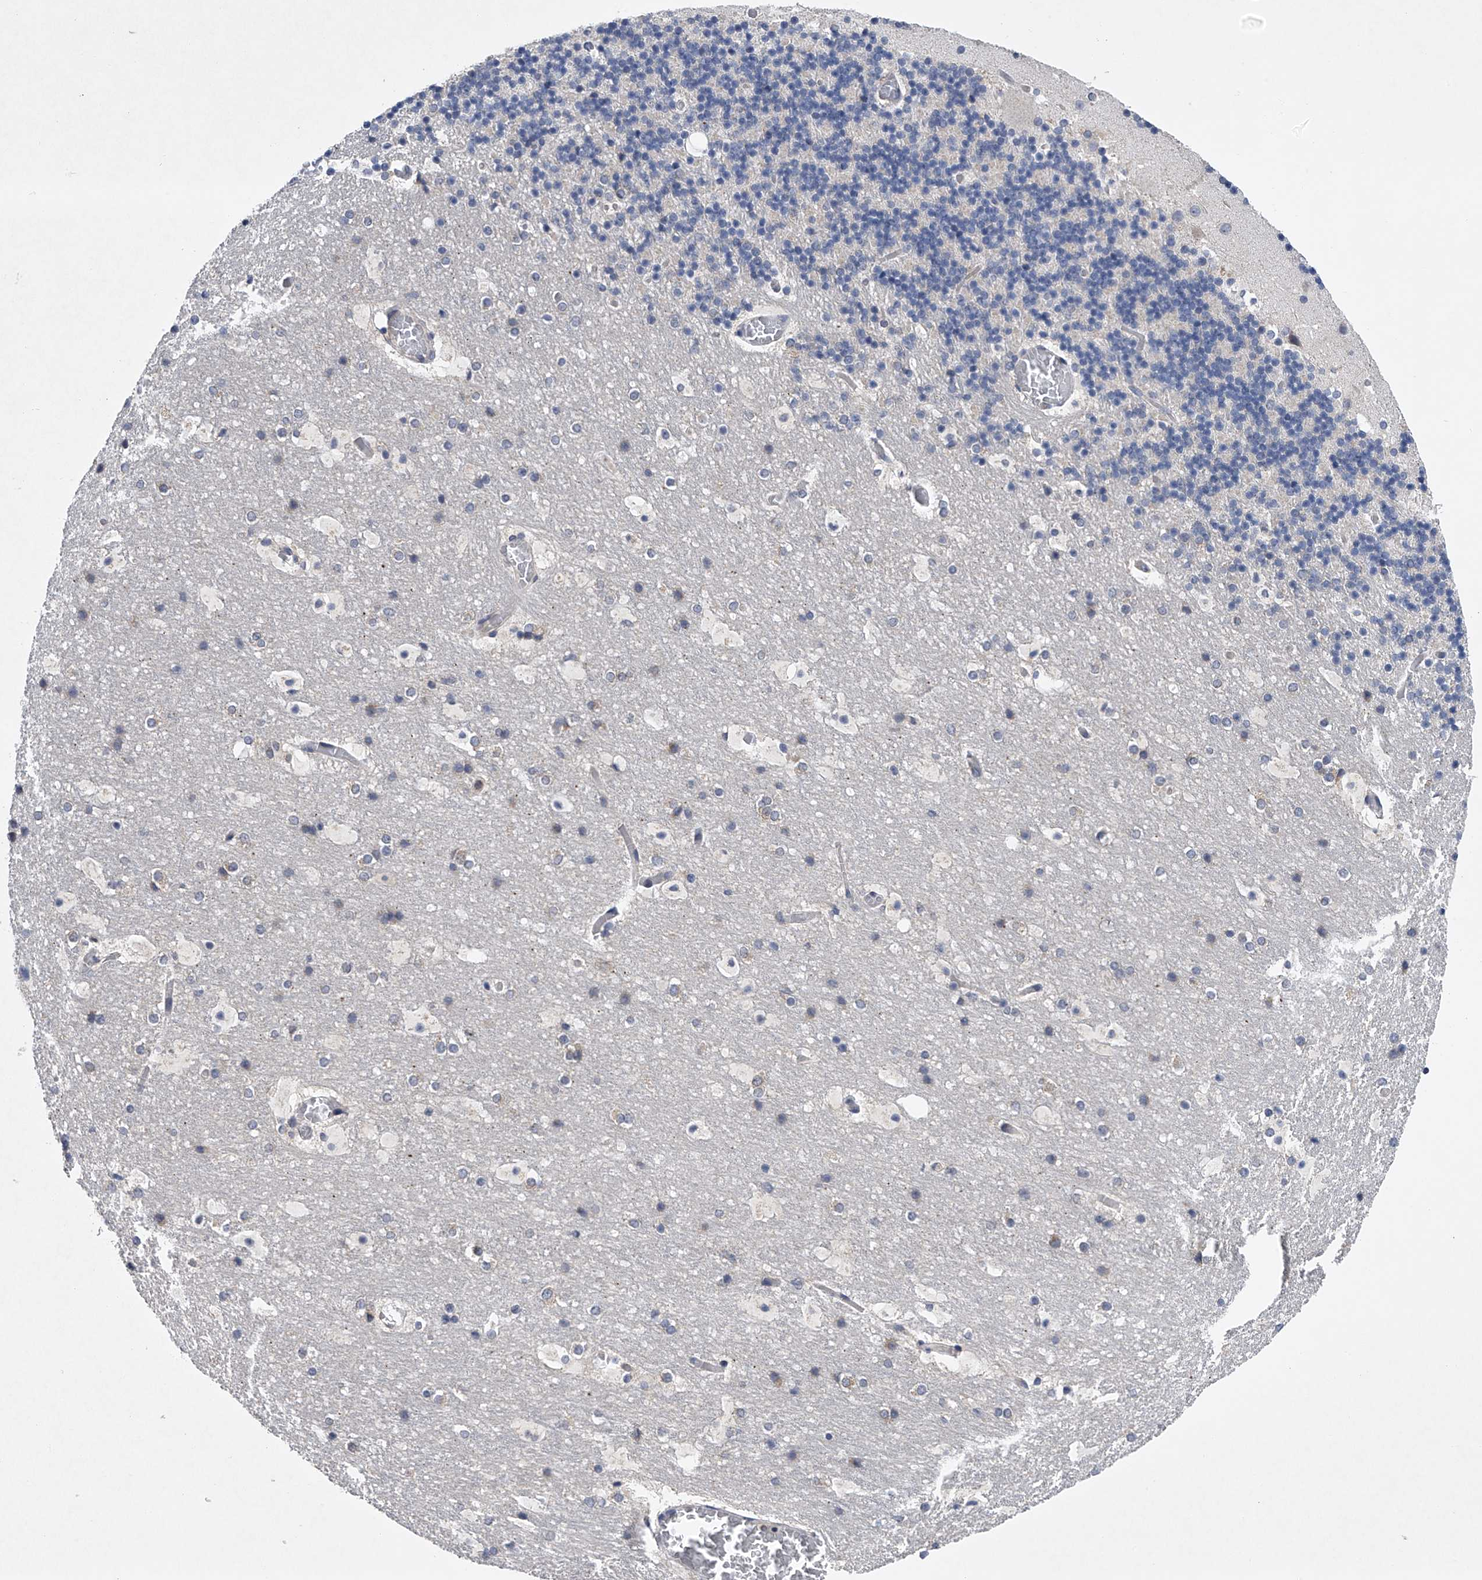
{"staining": {"intensity": "negative", "quantity": "none", "location": "none"}, "tissue": "cerebellum", "cell_type": "Cells in granular layer", "image_type": "normal", "snomed": [{"axis": "morphology", "description": "Normal tissue, NOS"}, {"axis": "topography", "description": "Cerebellum"}], "caption": "DAB (3,3'-diaminobenzidine) immunohistochemical staining of normal cerebellum displays no significant expression in cells in granular layer. (DAB (3,3'-diaminobenzidine) immunohistochemistry visualized using brightfield microscopy, high magnification).", "gene": "RNF5", "patient": {"sex": "male", "age": 57}}